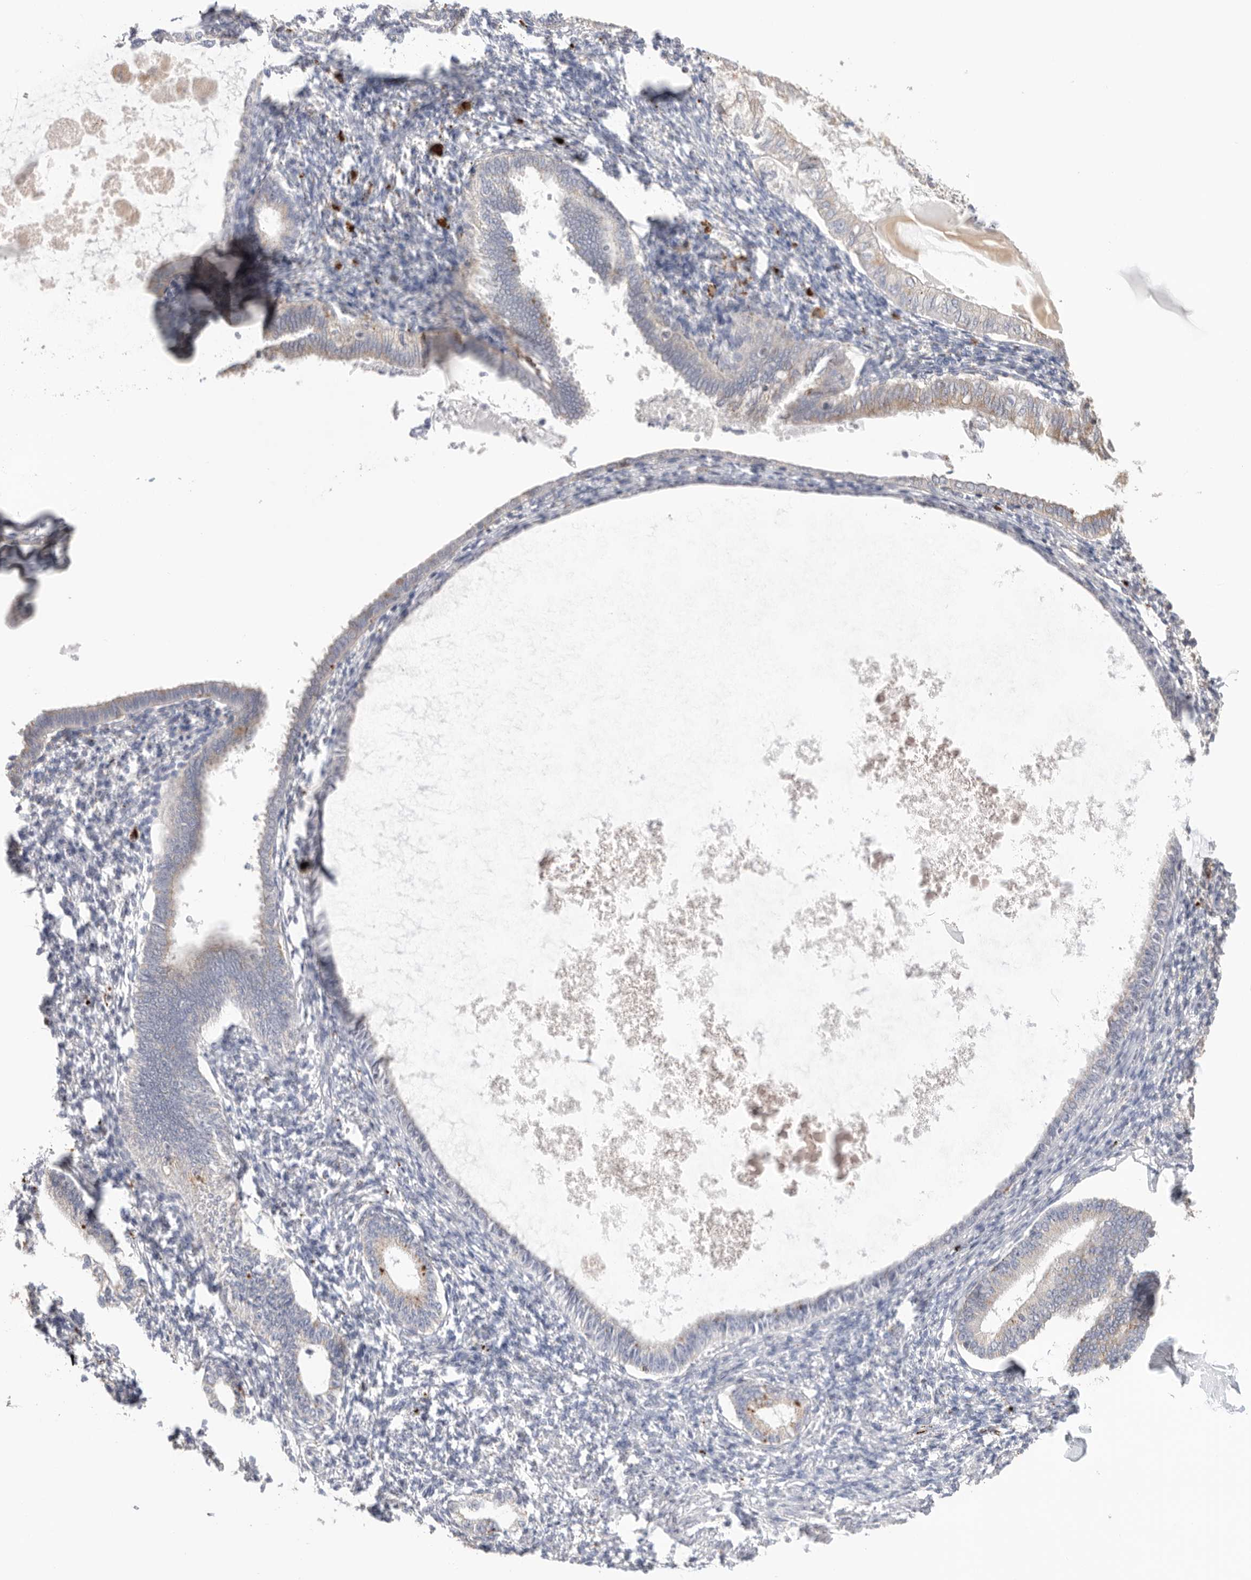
{"staining": {"intensity": "negative", "quantity": "none", "location": "none"}, "tissue": "endometrium", "cell_type": "Cells in endometrial stroma", "image_type": "normal", "snomed": [{"axis": "morphology", "description": "Normal tissue, NOS"}, {"axis": "topography", "description": "Endometrium"}], "caption": "This is a histopathology image of IHC staining of normal endometrium, which shows no staining in cells in endometrial stroma. (DAB (3,3'-diaminobenzidine) immunohistochemistry, high magnification).", "gene": "GGH", "patient": {"sex": "female", "age": 77}}